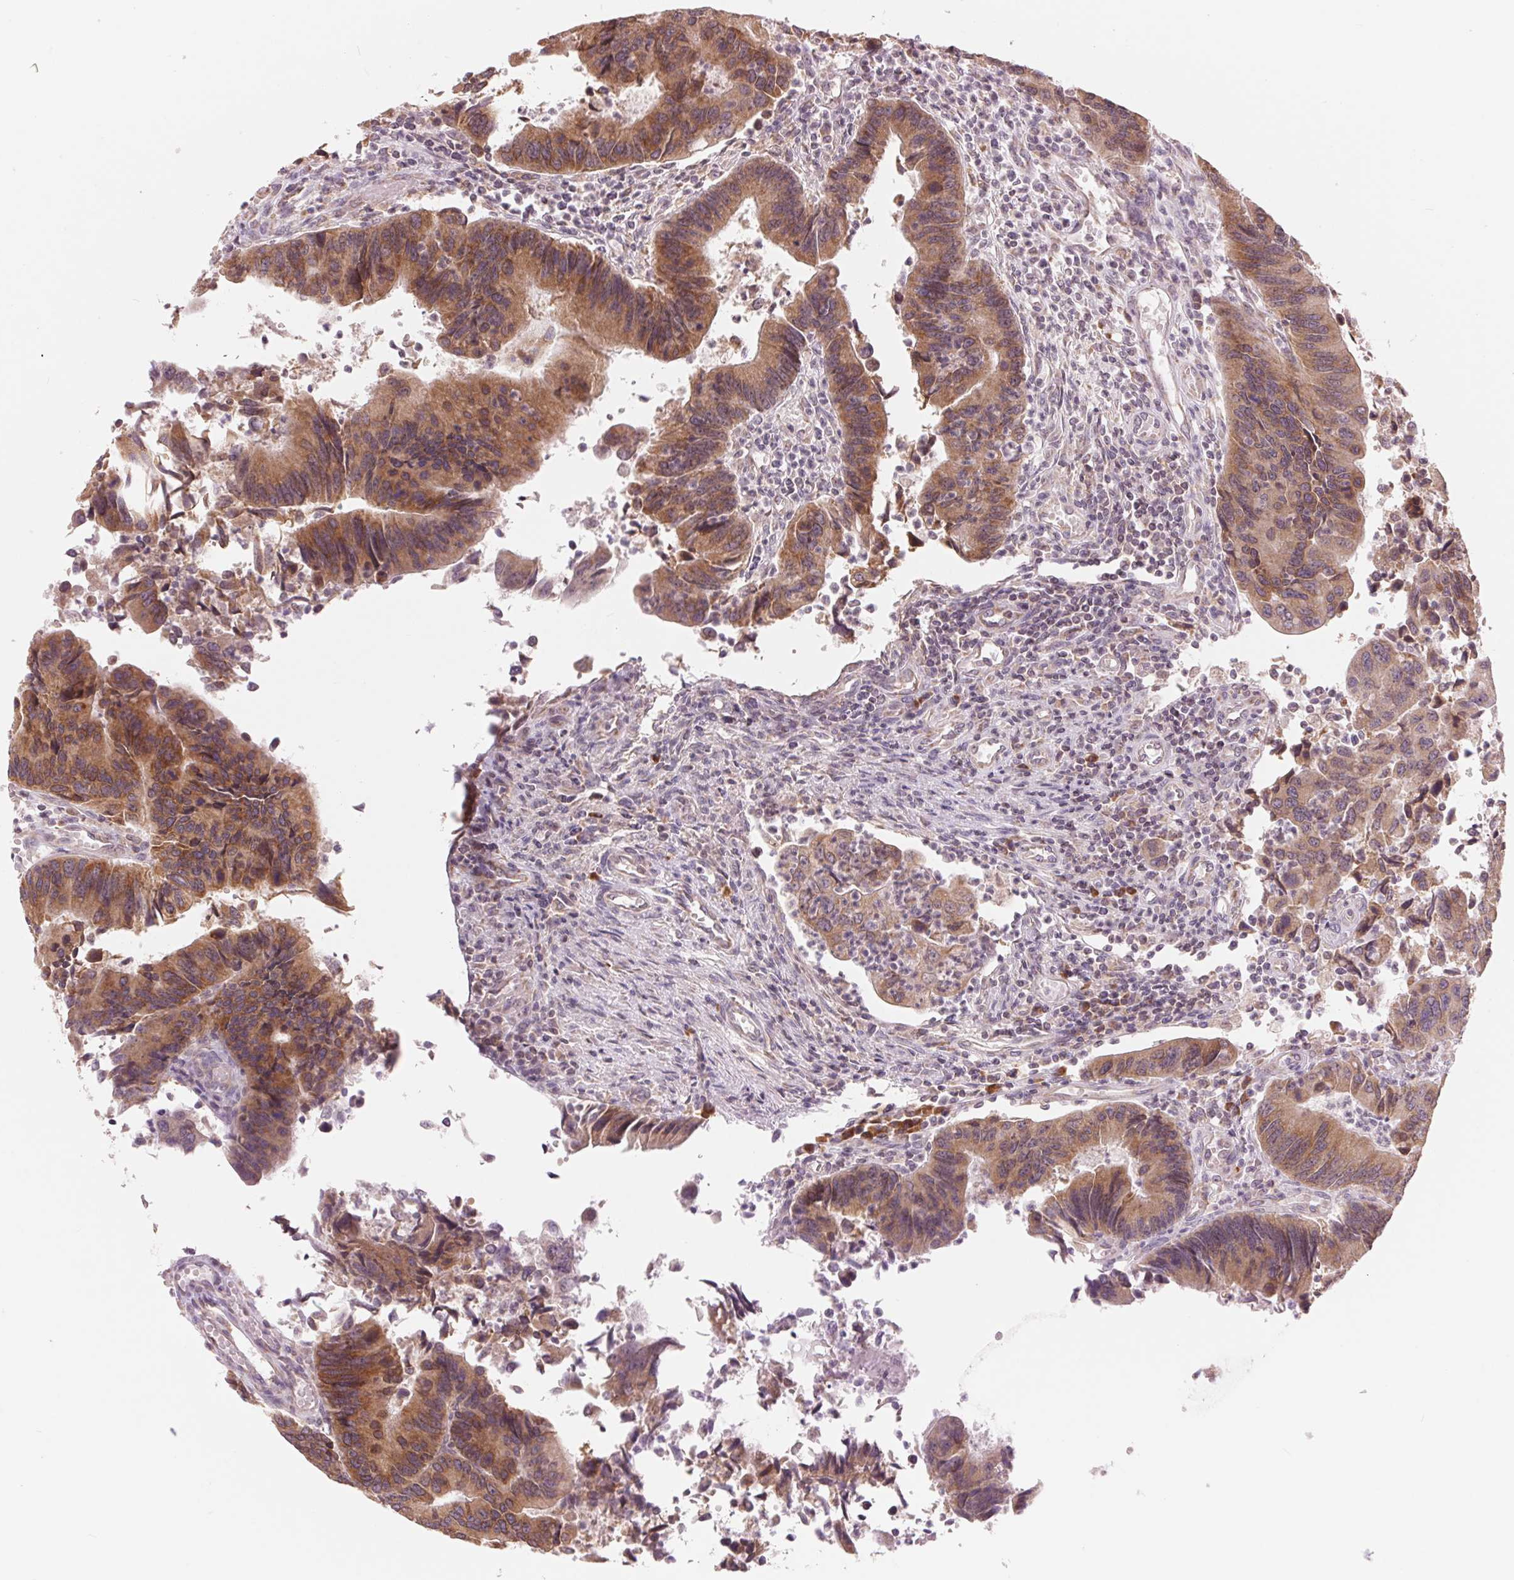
{"staining": {"intensity": "moderate", "quantity": ">75%", "location": "cytoplasmic/membranous"}, "tissue": "colorectal cancer", "cell_type": "Tumor cells", "image_type": "cancer", "snomed": [{"axis": "morphology", "description": "Adenocarcinoma, NOS"}, {"axis": "topography", "description": "Colon"}], "caption": "Tumor cells demonstrate medium levels of moderate cytoplasmic/membranous staining in approximately >75% of cells in human colorectal adenocarcinoma.", "gene": "TECR", "patient": {"sex": "female", "age": 67}}